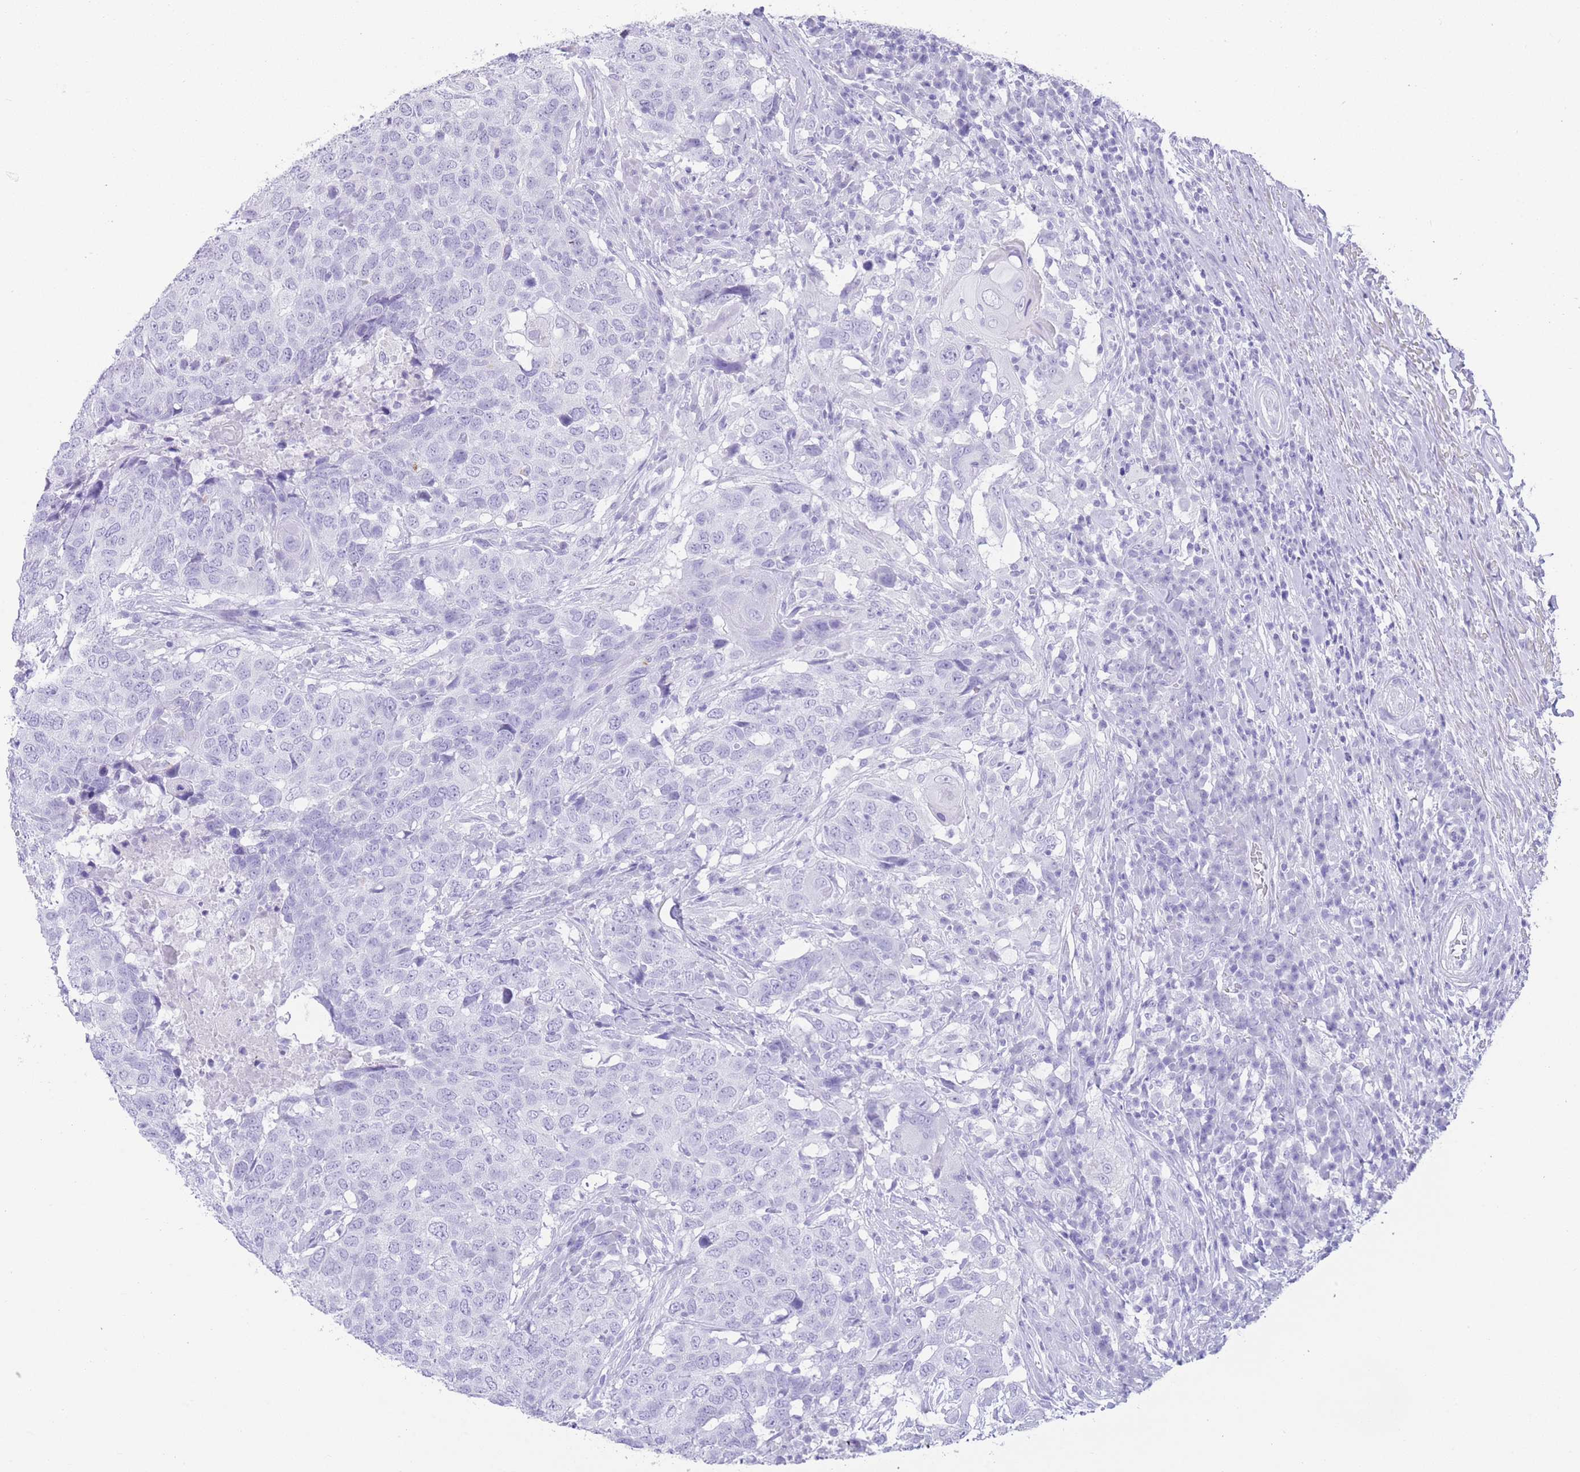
{"staining": {"intensity": "negative", "quantity": "none", "location": "none"}, "tissue": "head and neck cancer", "cell_type": "Tumor cells", "image_type": "cancer", "snomed": [{"axis": "morphology", "description": "Normal tissue, NOS"}, {"axis": "morphology", "description": "Squamous cell carcinoma, NOS"}, {"axis": "topography", "description": "Skeletal muscle"}, {"axis": "topography", "description": "Vascular tissue"}, {"axis": "topography", "description": "Peripheral nerve tissue"}, {"axis": "topography", "description": "Head-Neck"}], "caption": "This is an immunohistochemistry (IHC) photomicrograph of head and neck cancer. There is no expression in tumor cells.", "gene": "ELOA2", "patient": {"sex": "male", "age": 66}}